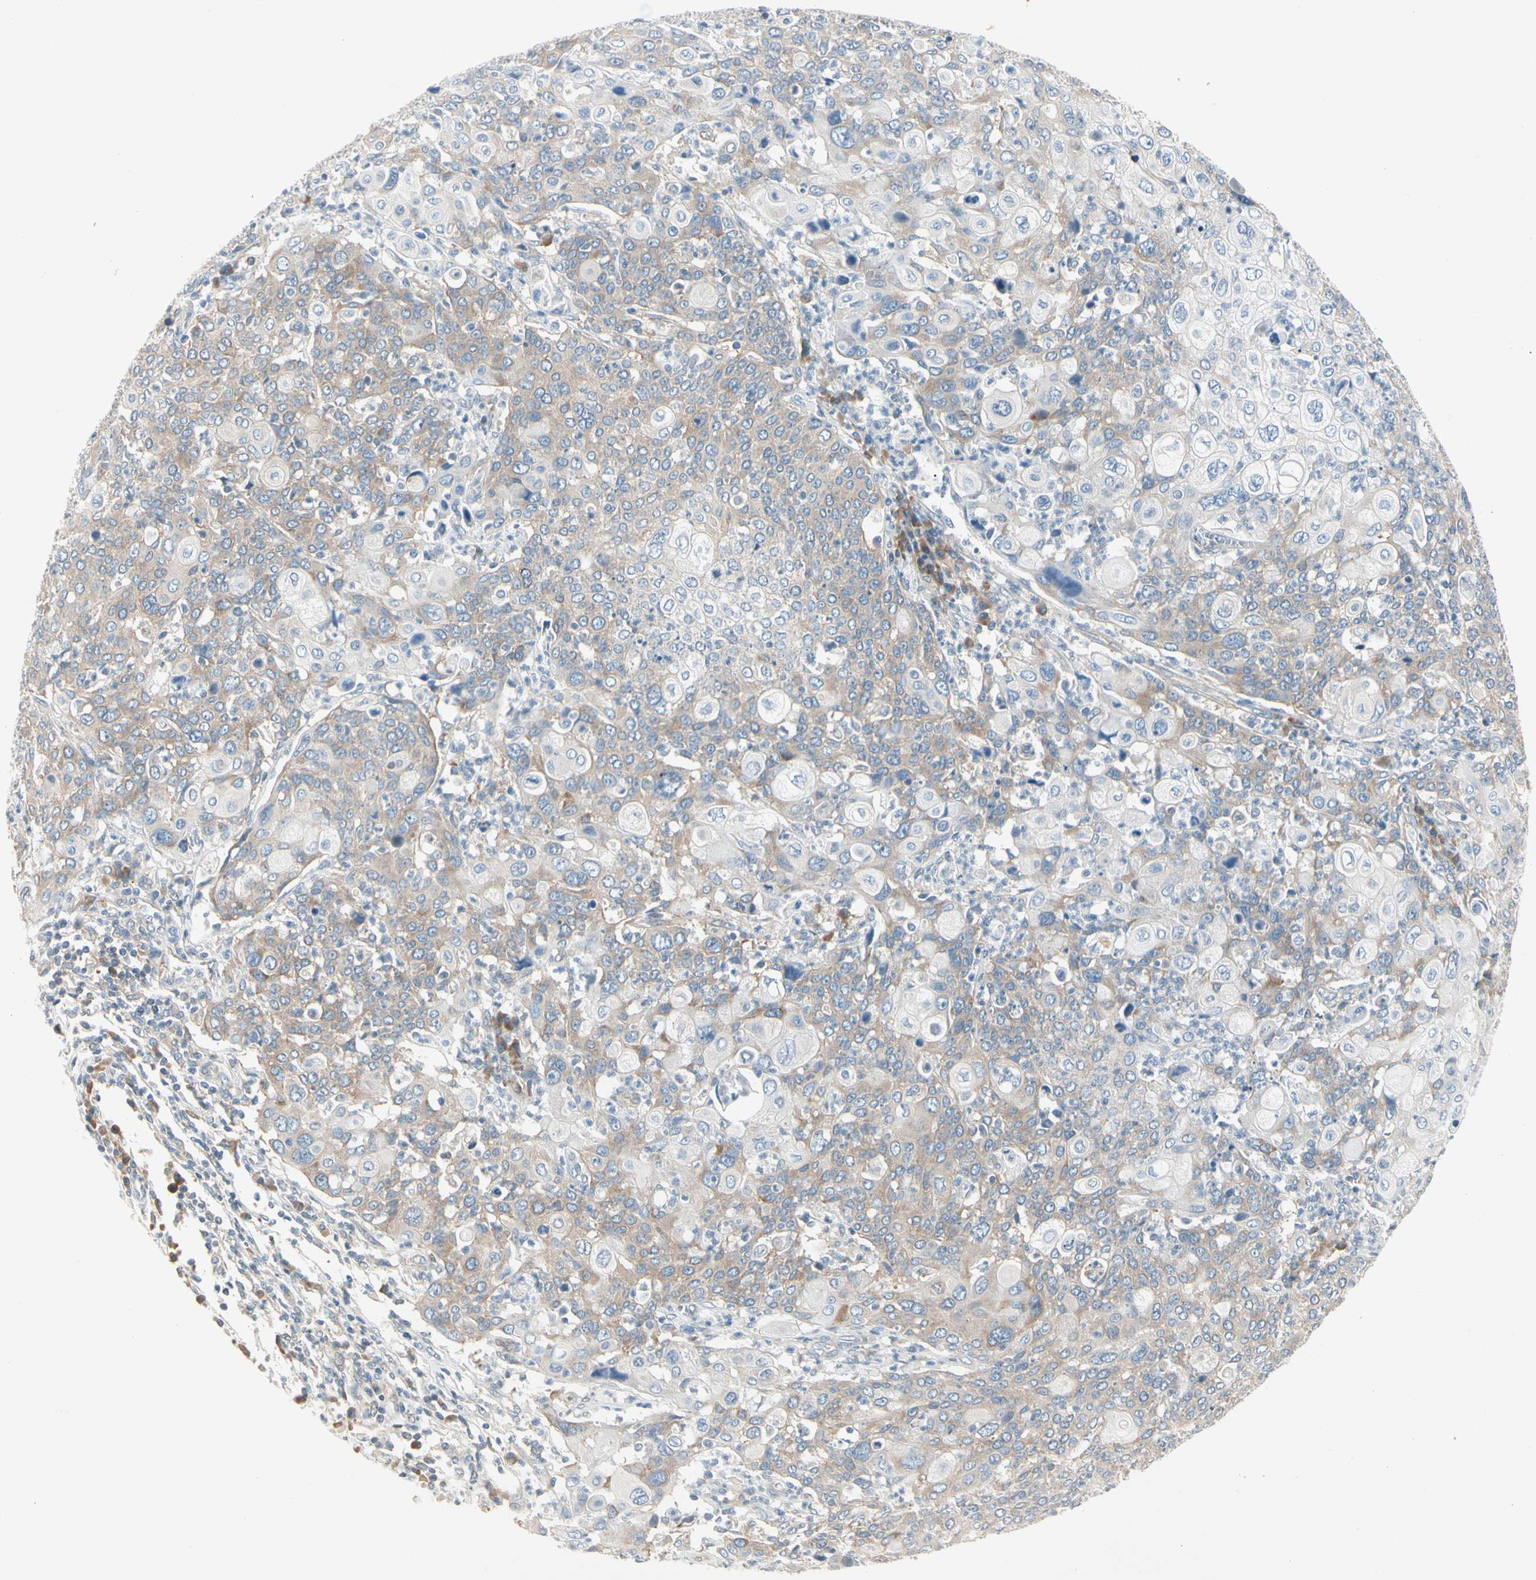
{"staining": {"intensity": "weak", "quantity": ">75%", "location": "cytoplasmic/membranous"}, "tissue": "cervical cancer", "cell_type": "Tumor cells", "image_type": "cancer", "snomed": [{"axis": "morphology", "description": "Squamous cell carcinoma, NOS"}, {"axis": "topography", "description": "Cervix"}], "caption": "Cervical cancer stained with a brown dye shows weak cytoplasmic/membranous positive expression in approximately >75% of tumor cells.", "gene": "IL1R1", "patient": {"sex": "female", "age": 40}}